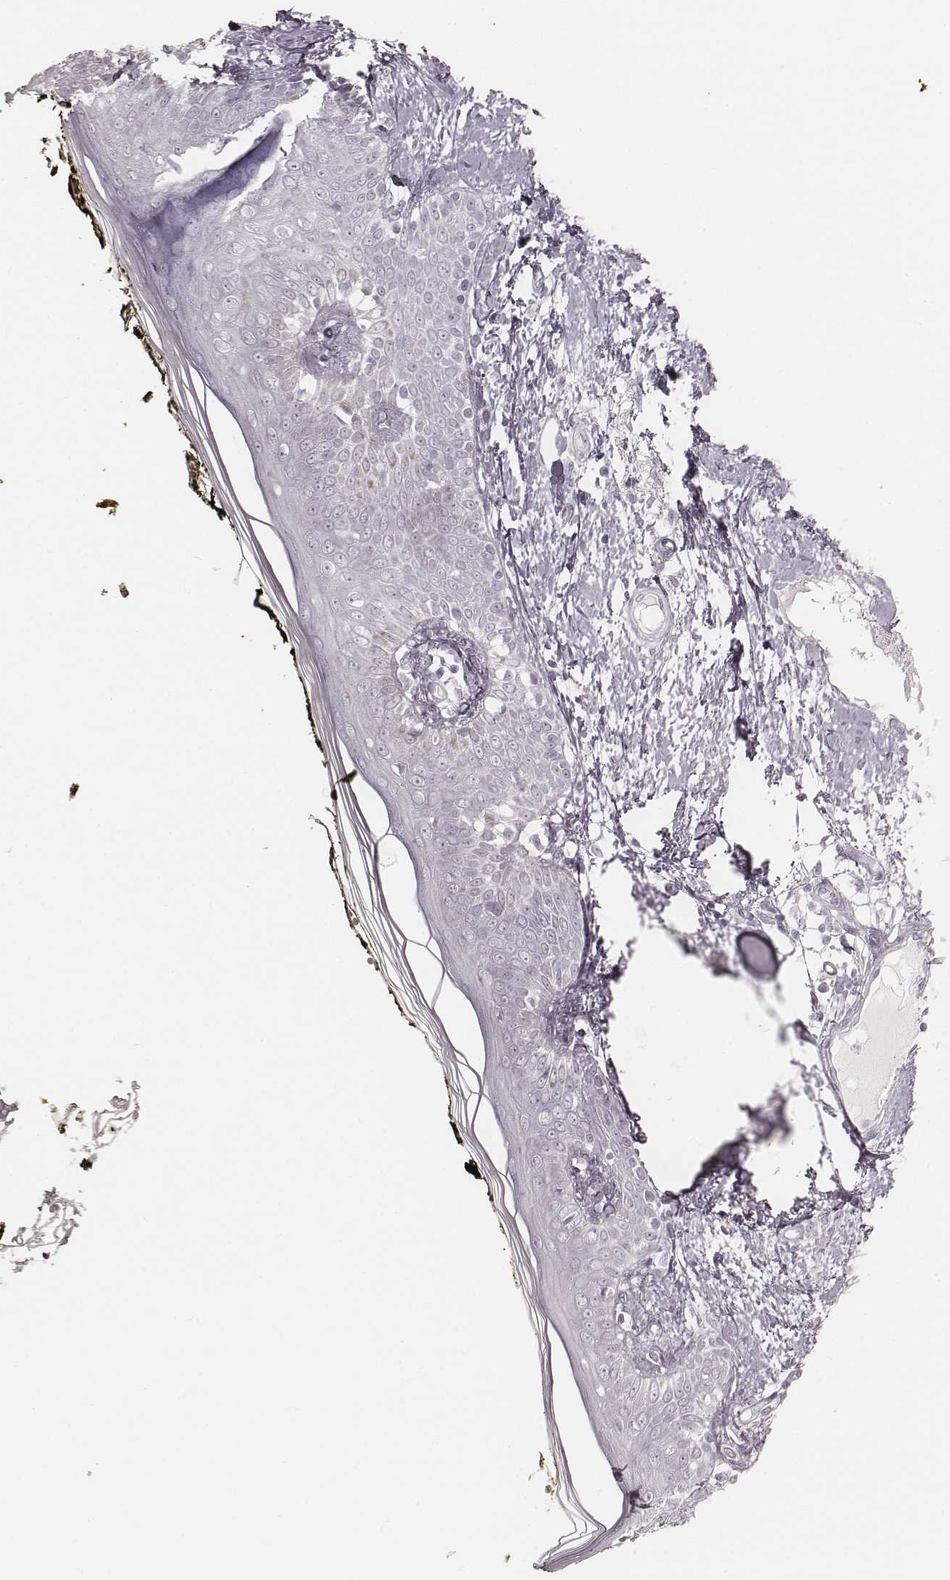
{"staining": {"intensity": "negative", "quantity": "none", "location": "none"}, "tissue": "skin", "cell_type": "Fibroblasts", "image_type": "normal", "snomed": [{"axis": "morphology", "description": "Normal tissue, NOS"}, {"axis": "topography", "description": "Skin"}], "caption": "Immunohistochemistry of benign skin exhibits no positivity in fibroblasts.", "gene": "KRT82", "patient": {"sex": "male", "age": 76}}